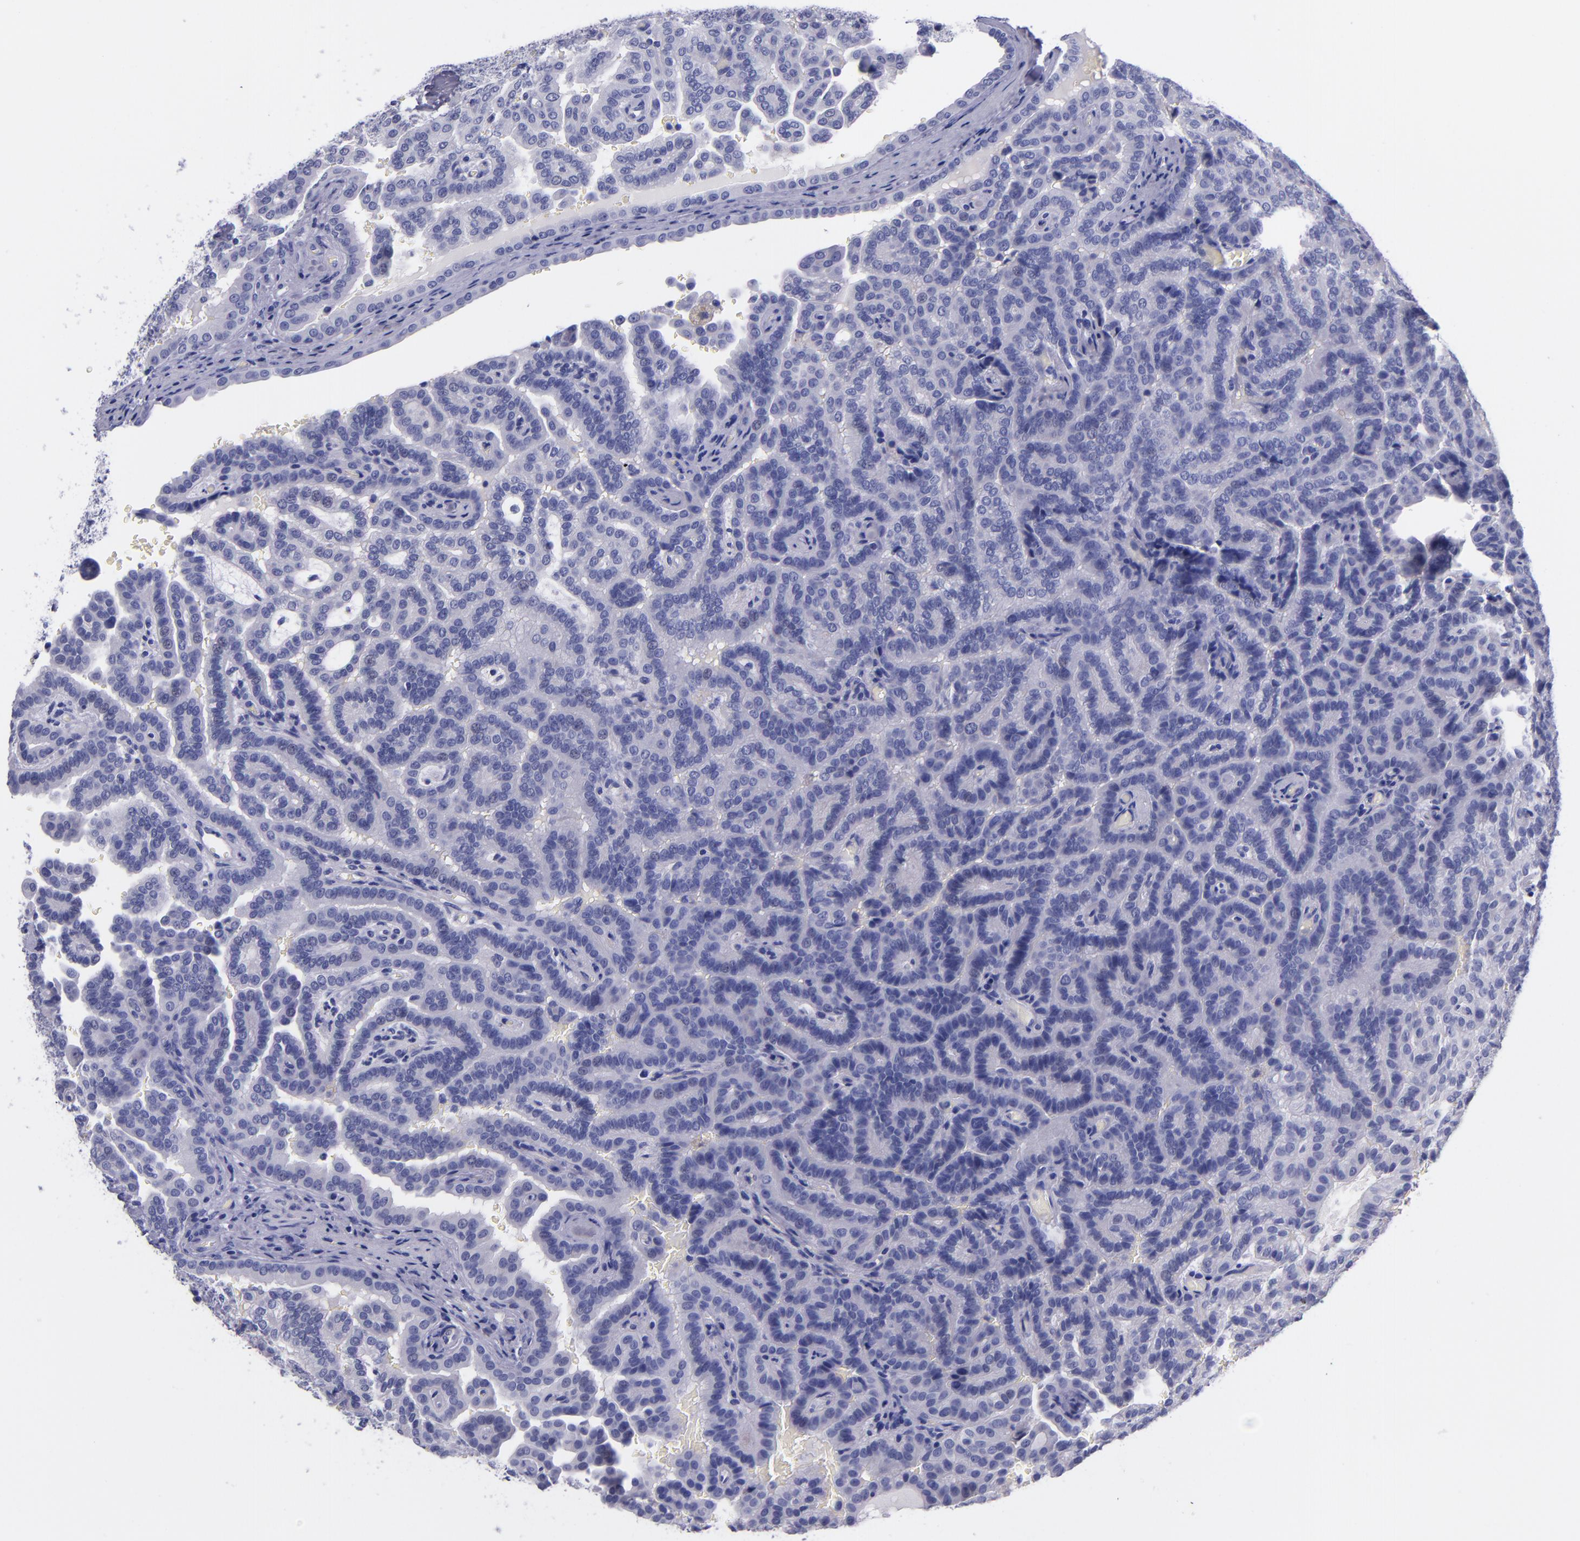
{"staining": {"intensity": "negative", "quantity": "none", "location": "none"}, "tissue": "renal cancer", "cell_type": "Tumor cells", "image_type": "cancer", "snomed": [{"axis": "morphology", "description": "Adenocarcinoma, NOS"}, {"axis": "topography", "description": "Kidney"}], "caption": "IHC photomicrograph of neoplastic tissue: renal cancer (adenocarcinoma) stained with DAB (3,3'-diaminobenzidine) reveals no significant protein expression in tumor cells.", "gene": "SV2A", "patient": {"sex": "male", "age": 61}}